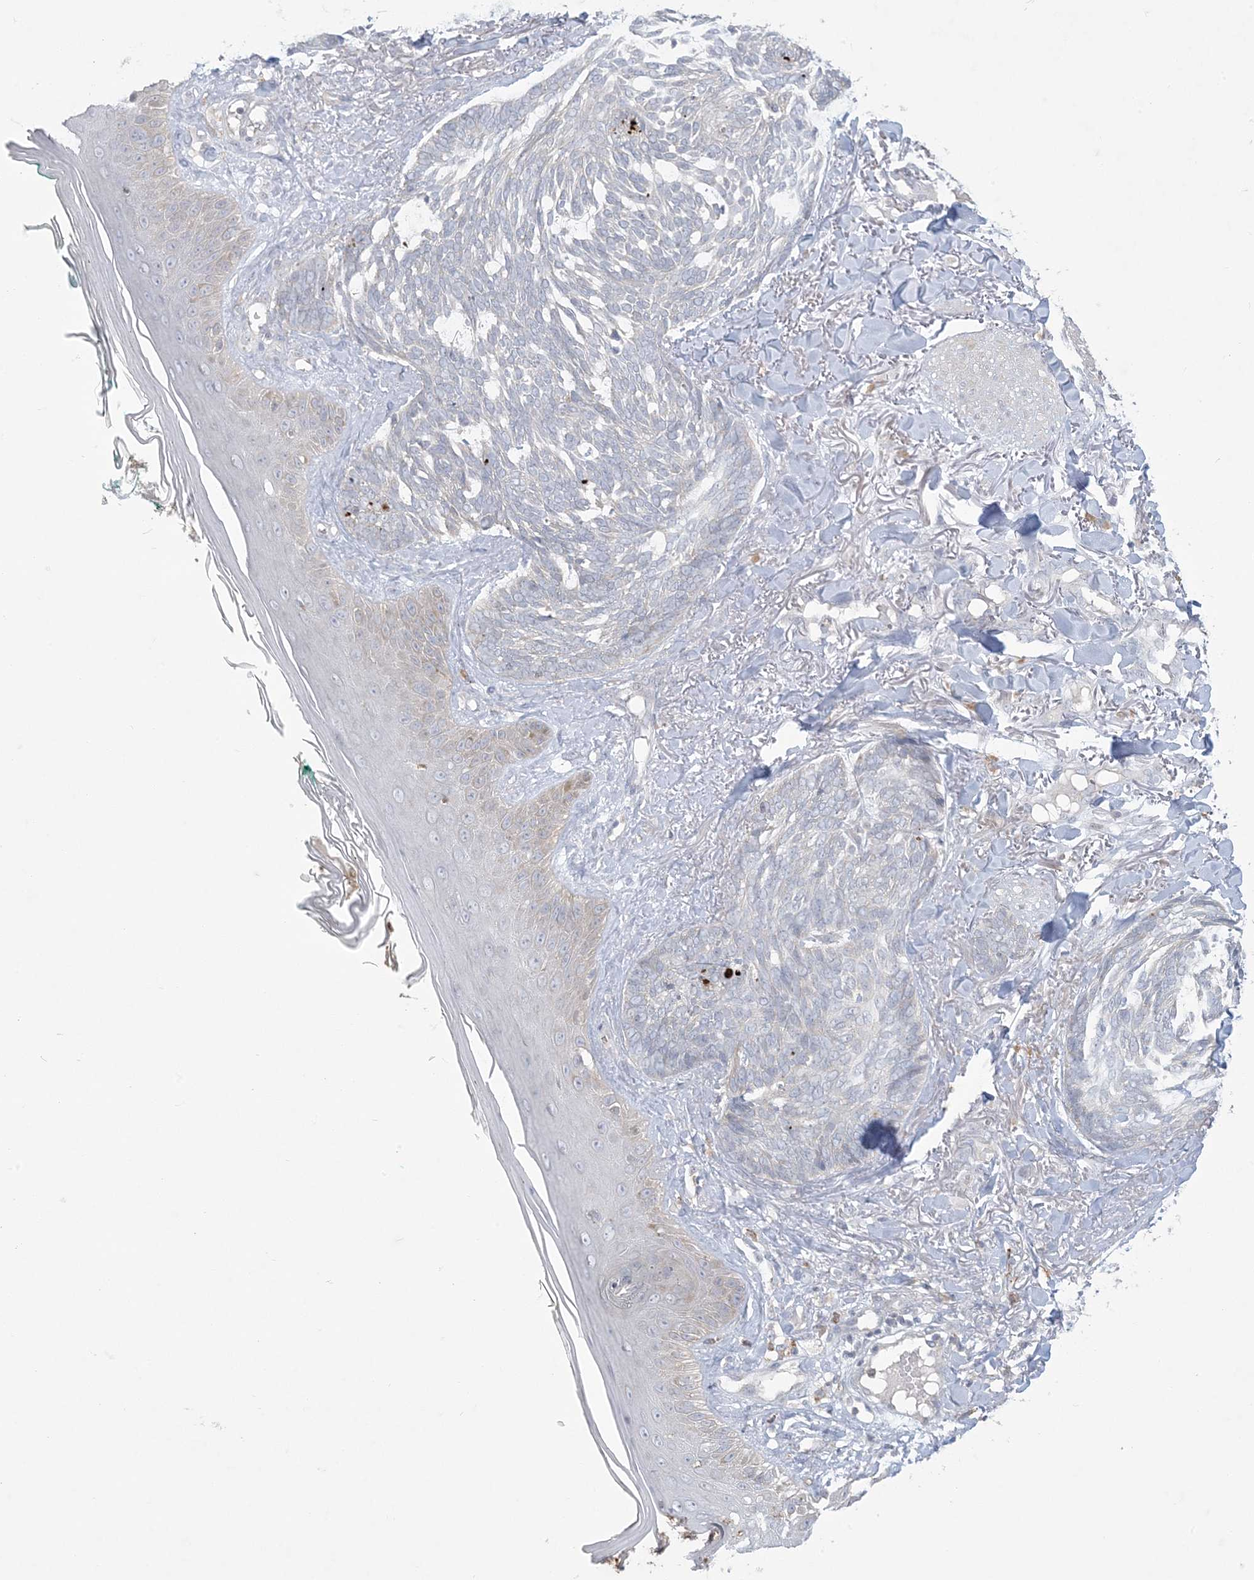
{"staining": {"intensity": "negative", "quantity": "none", "location": "none"}, "tissue": "skin cancer", "cell_type": "Tumor cells", "image_type": "cancer", "snomed": [{"axis": "morphology", "description": "Basal cell carcinoma"}, {"axis": "topography", "description": "Skin"}], "caption": "A high-resolution histopathology image shows IHC staining of skin basal cell carcinoma, which displays no significant staining in tumor cells.", "gene": "KIF3A", "patient": {"sex": "male", "age": 43}}